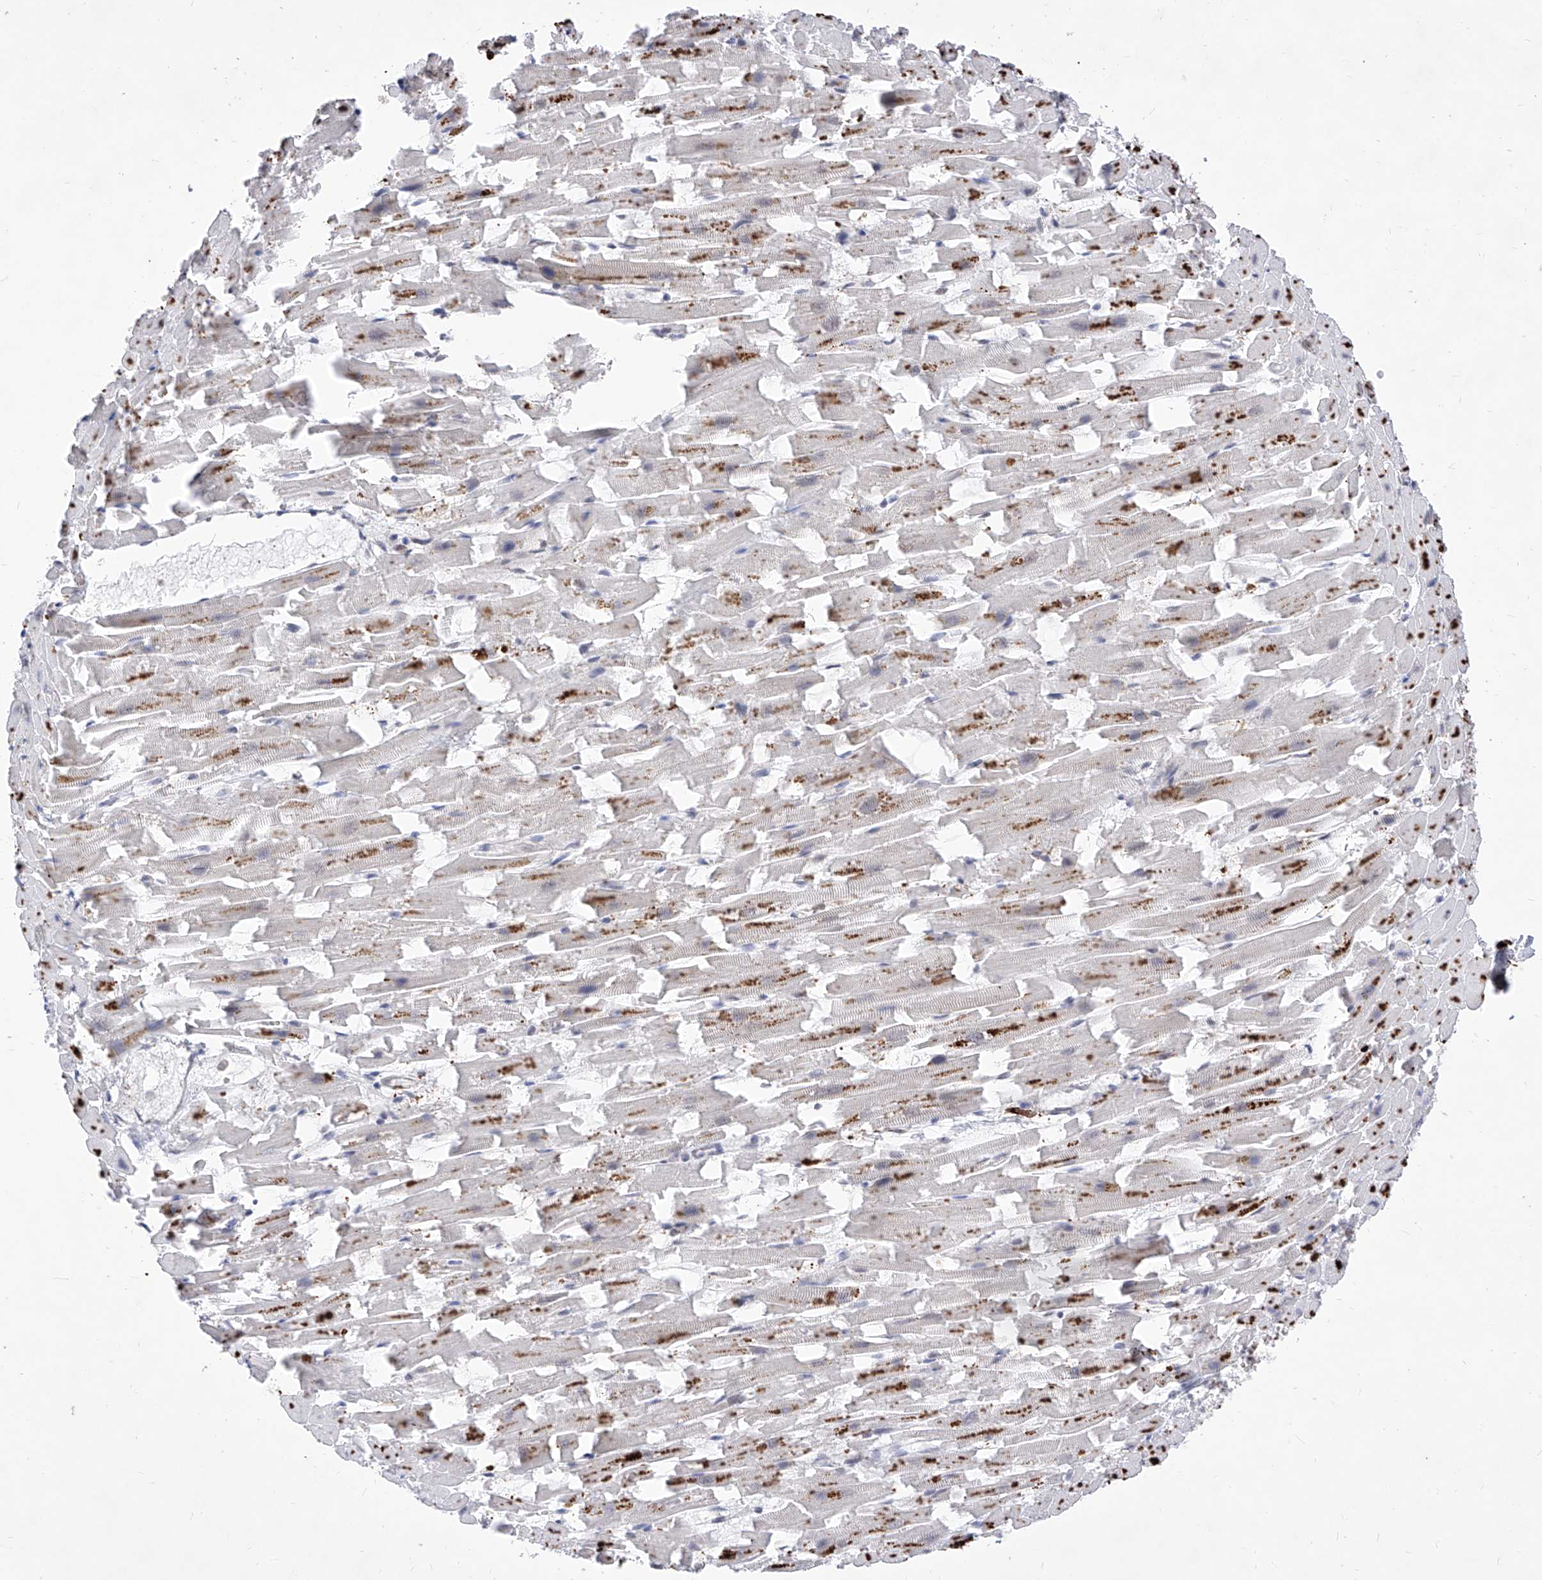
{"staining": {"intensity": "moderate", "quantity": "25%-75%", "location": "cytoplasmic/membranous,nuclear"}, "tissue": "heart muscle", "cell_type": "Cardiomyocytes", "image_type": "normal", "snomed": [{"axis": "morphology", "description": "Normal tissue, NOS"}, {"axis": "topography", "description": "Heart"}], "caption": "Human heart muscle stained for a protein (brown) demonstrates moderate cytoplasmic/membranous,nuclear positive staining in approximately 25%-75% of cardiomyocytes.", "gene": "PHF5A", "patient": {"sex": "female", "age": 64}}